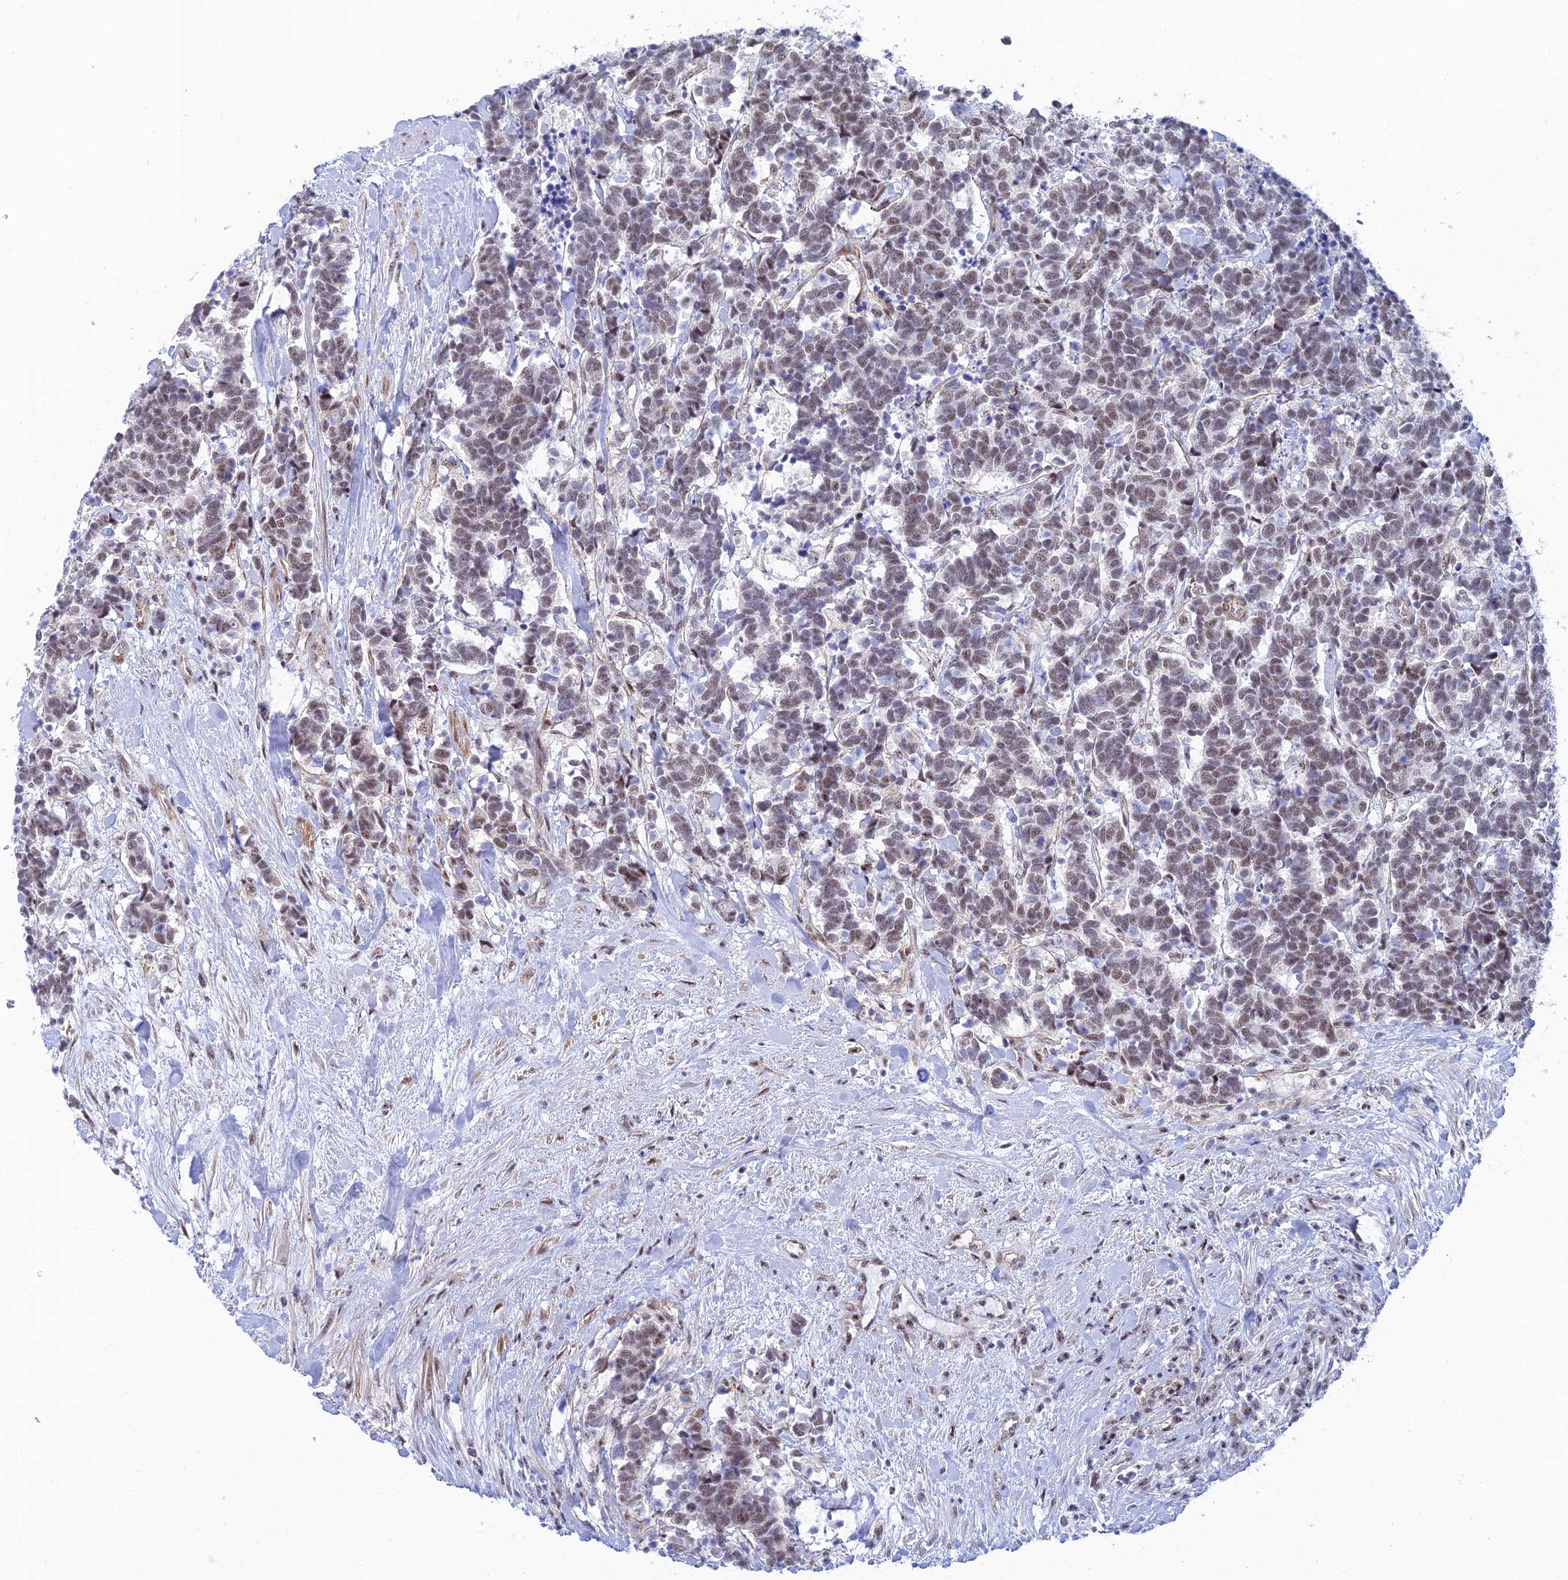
{"staining": {"intensity": "weak", "quantity": ">75%", "location": "nuclear"}, "tissue": "carcinoid", "cell_type": "Tumor cells", "image_type": "cancer", "snomed": [{"axis": "morphology", "description": "Carcinoma, NOS"}, {"axis": "morphology", "description": "Carcinoid, malignant, NOS"}, {"axis": "topography", "description": "Prostate"}], "caption": "Carcinoid stained with a brown dye reveals weak nuclear positive expression in approximately >75% of tumor cells.", "gene": "CFAP92", "patient": {"sex": "male", "age": 57}}